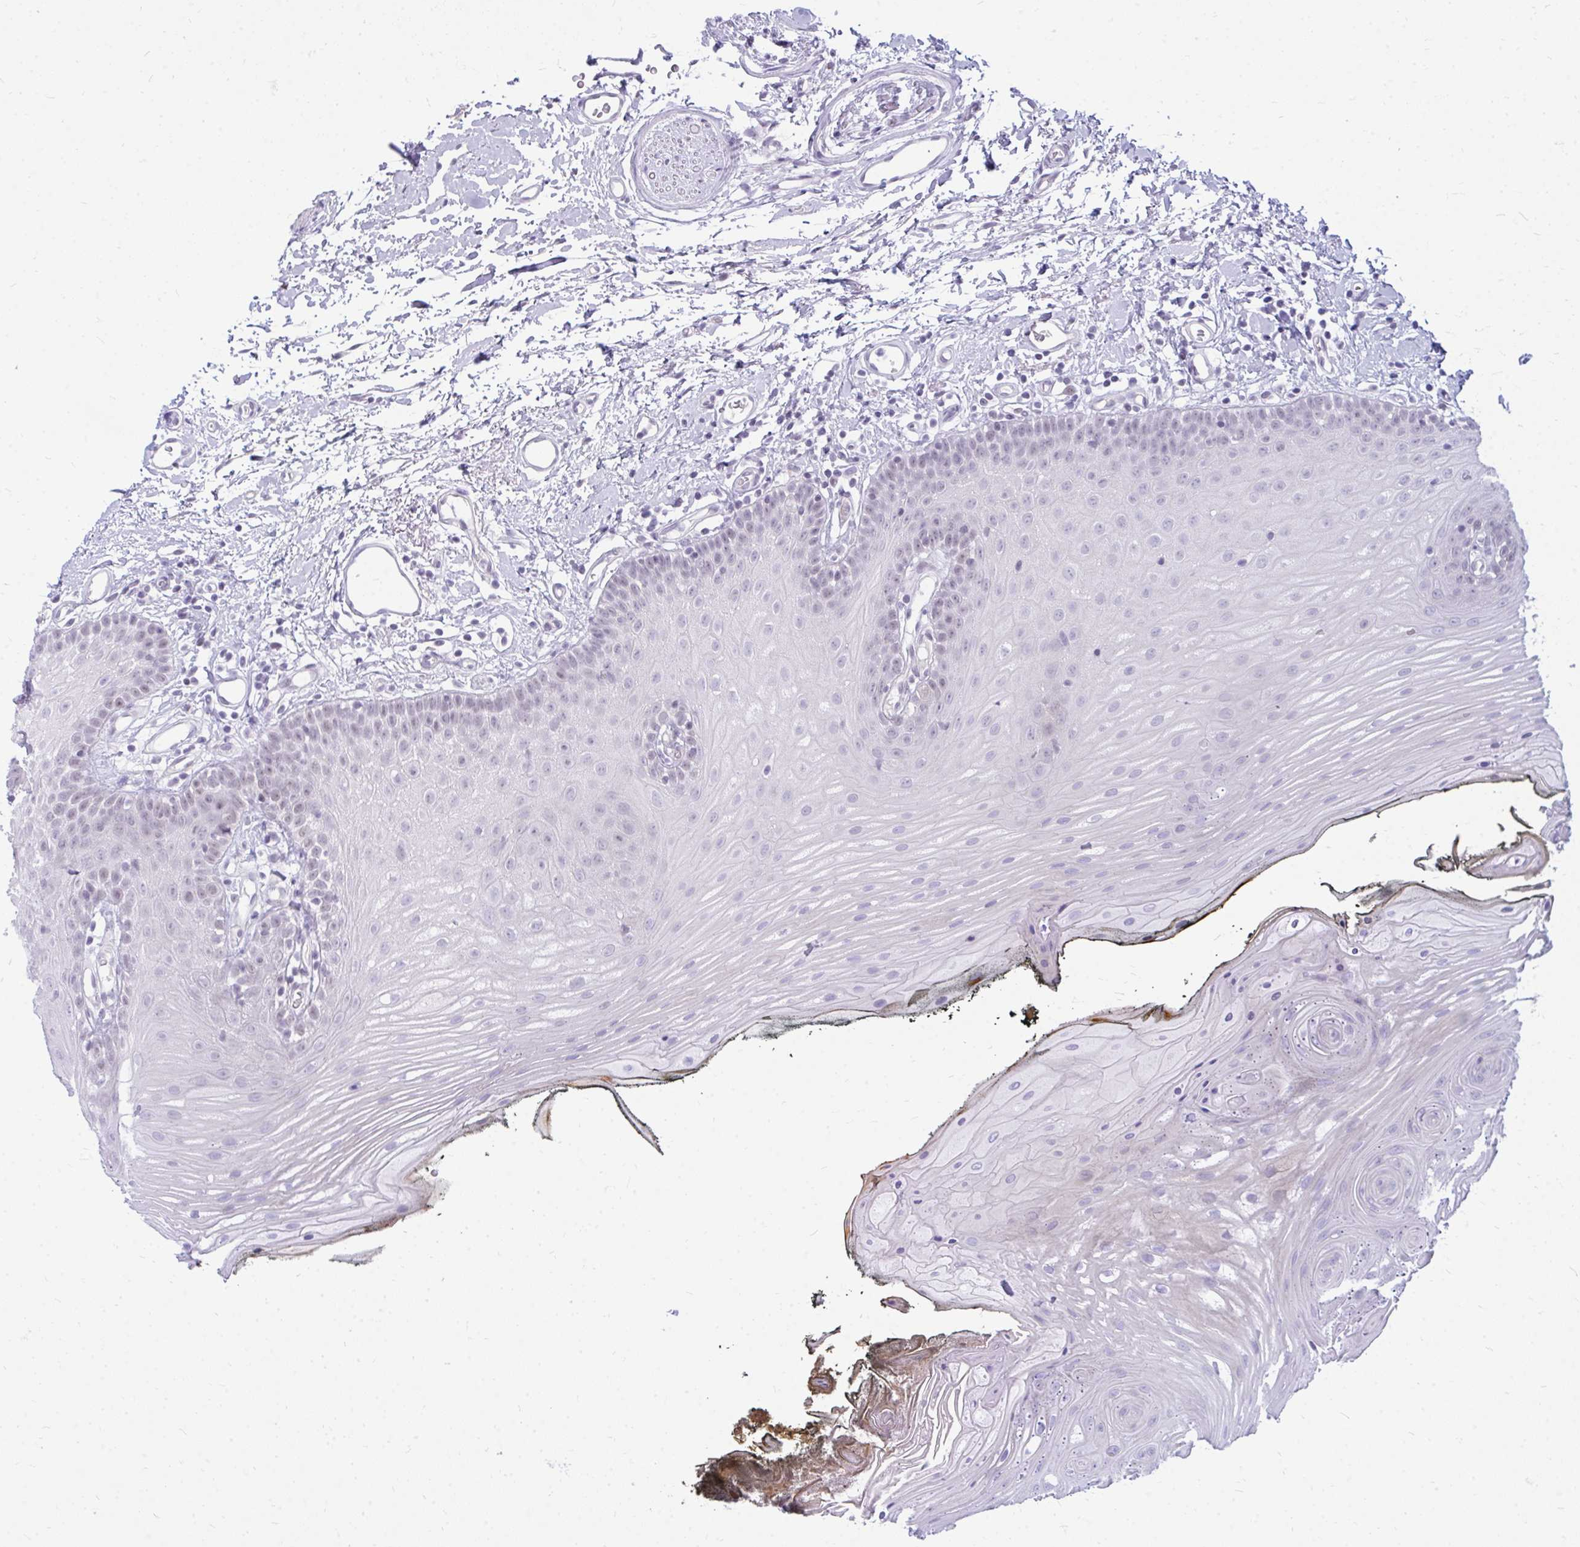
{"staining": {"intensity": "negative", "quantity": "none", "location": "none"}, "tissue": "oral mucosa", "cell_type": "Squamous epithelial cells", "image_type": "normal", "snomed": [{"axis": "morphology", "description": "Normal tissue, NOS"}, {"axis": "morphology", "description": "Squamous cell carcinoma, NOS"}, {"axis": "topography", "description": "Oral tissue"}, {"axis": "topography", "description": "Head-Neck"}], "caption": "Histopathology image shows no protein expression in squamous epithelial cells of unremarkable oral mucosa. (IHC, brightfield microscopy, high magnification).", "gene": "ZSCAN25", "patient": {"sex": "female", "age": 81}}